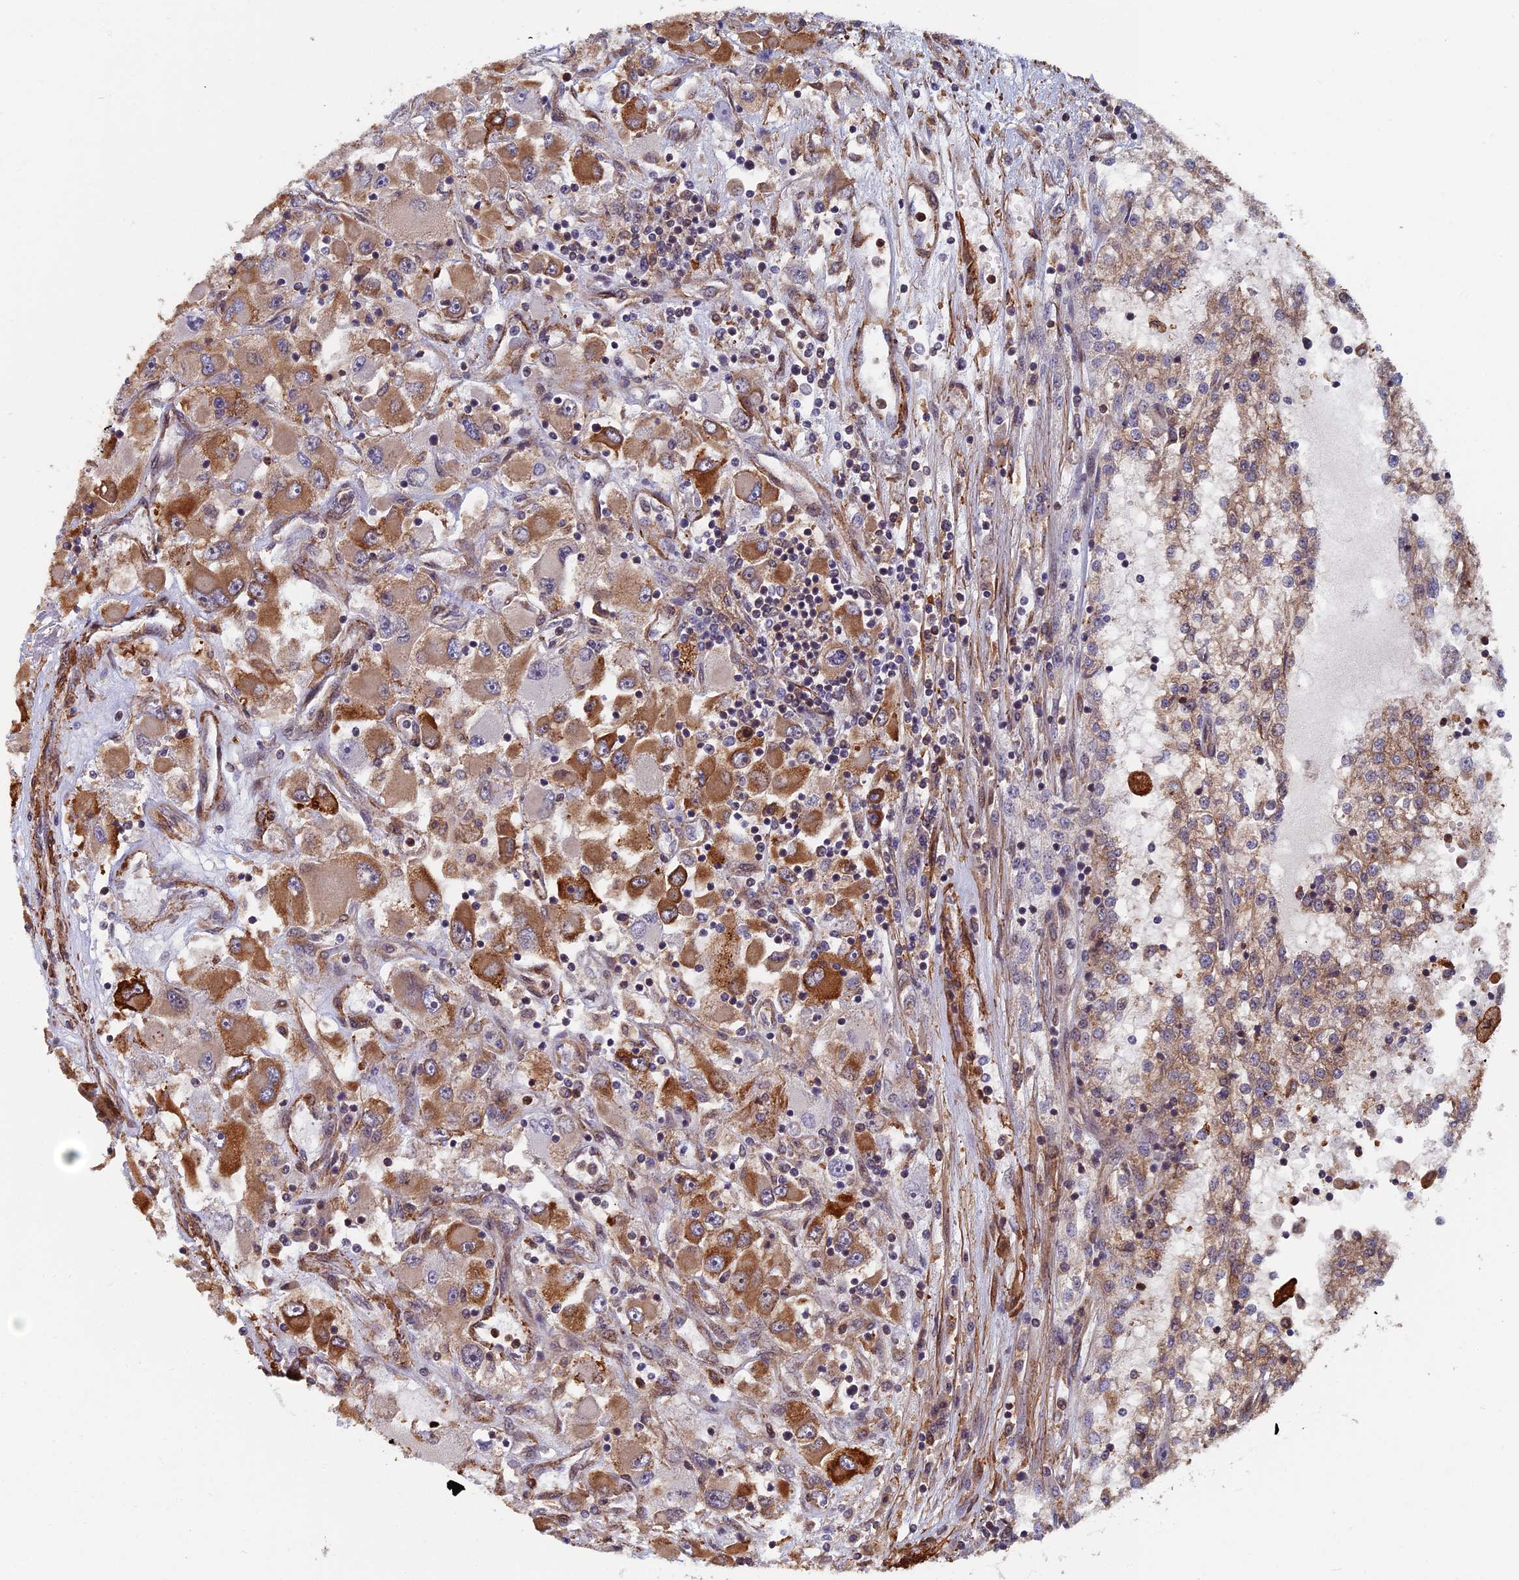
{"staining": {"intensity": "moderate", "quantity": ">75%", "location": "cytoplasmic/membranous"}, "tissue": "renal cancer", "cell_type": "Tumor cells", "image_type": "cancer", "snomed": [{"axis": "morphology", "description": "Adenocarcinoma, NOS"}, {"axis": "topography", "description": "Kidney"}], "caption": "Adenocarcinoma (renal) tissue displays moderate cytoplasmic/membranous positivity in approximately >75% of tumor cells Immunohistochemistry stains the protein of interest in brown and the nuclei are stained blue.", "gene": "CTDP1", "patient": {"sex": "female", "age": 52}}